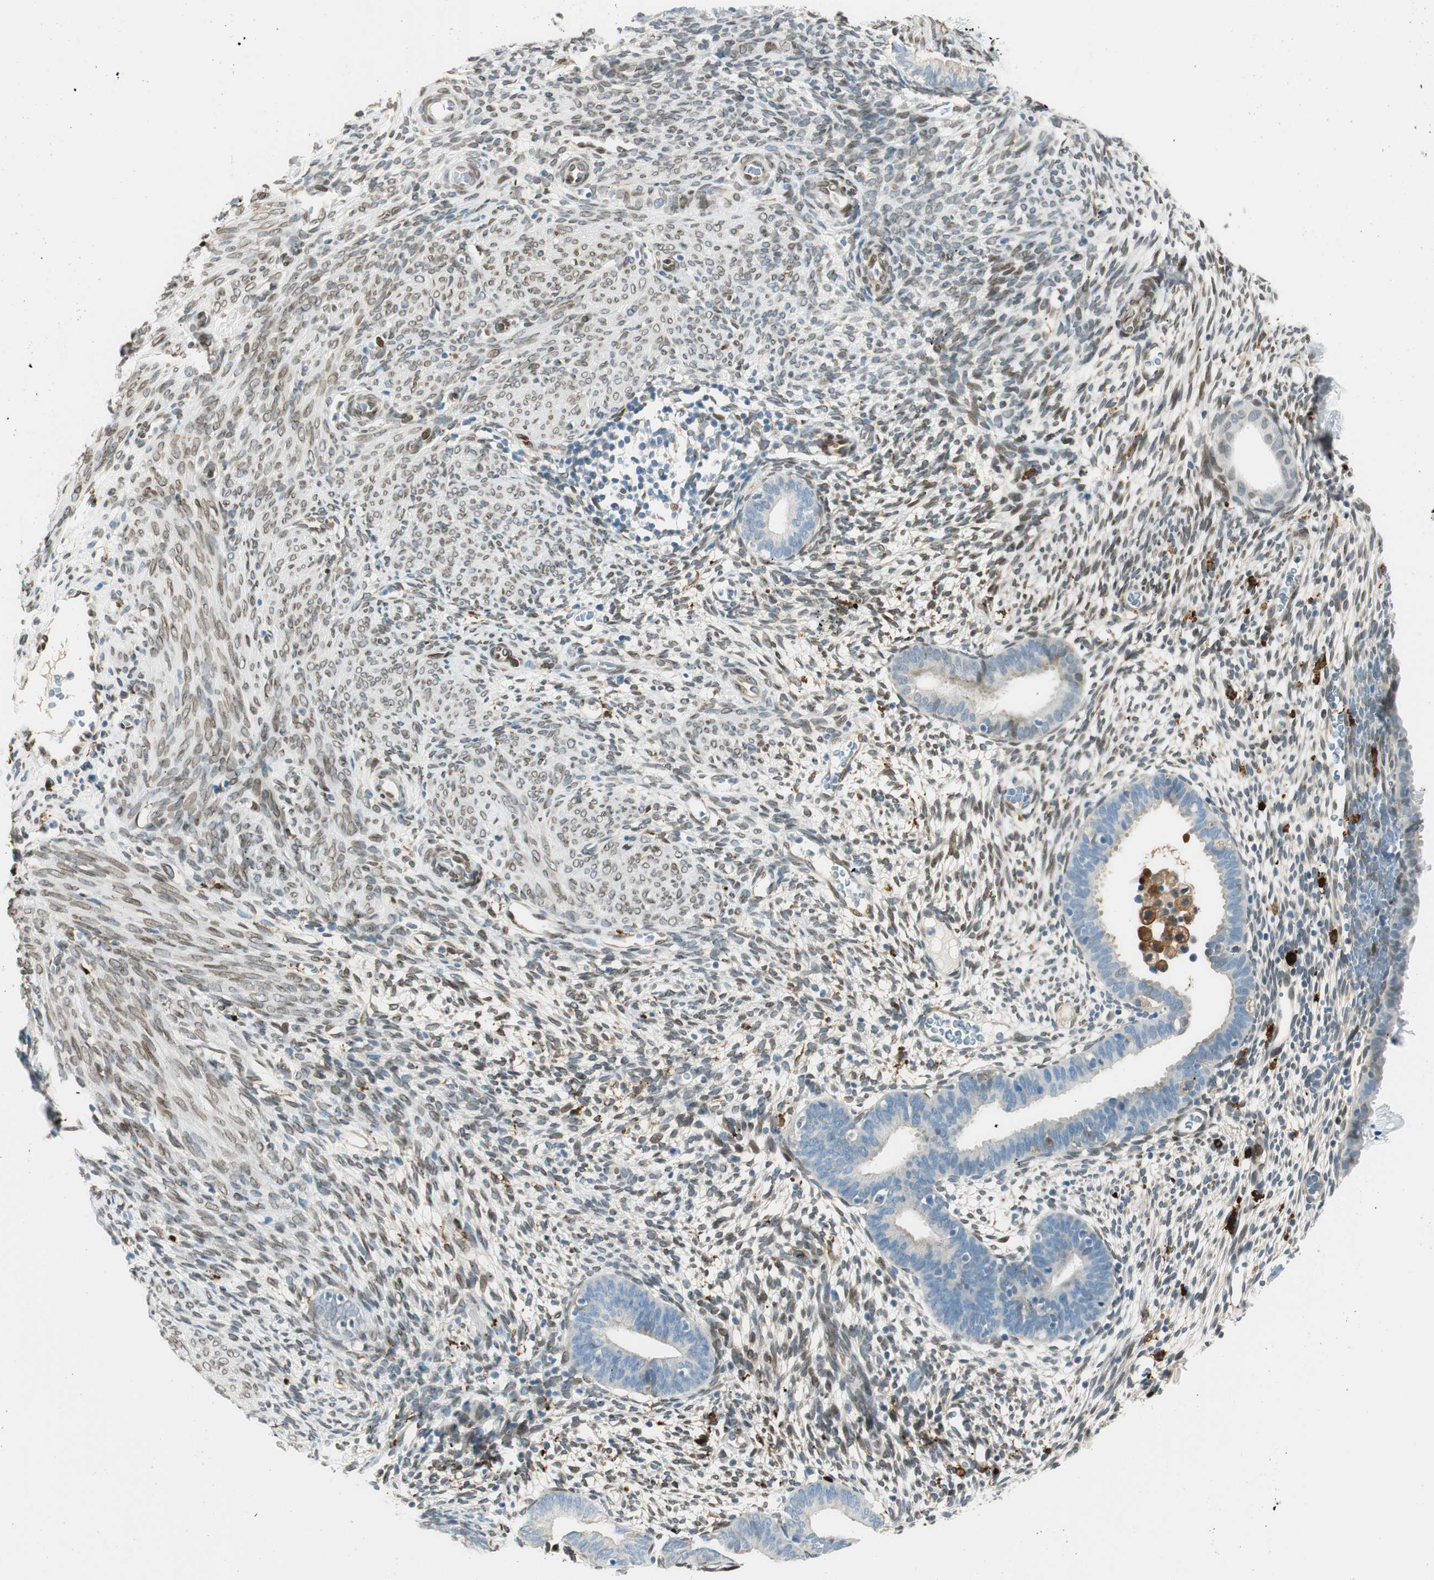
{"staining": {"intensity": "weak", "quantity": "25%-75%", "location": "cytoplasmic/membranous"}, "tissue": "endometrium", "cell_type": "Cells in endometrial stroma", "image_type": "normal", "snomed": [{"axis": "morphology", "description": "Normal tissue, NOS"}, {"axis": "morphology", "description": "Atrophy, NOS"}, {"axis": "topography", "description": "Uterus"}, {"axis": "topography", "description": "Endometrium"}], "caption": "A photomicrograph showing weak cytoplasmic/membranous positivity in about 25%-75% of cells in endometrial stroma in unremarkable endometrium, as visualized by brown immunohistochemical staining.", "gene": "TMEM260", "patient": {"sex": "female", "age": 68}}